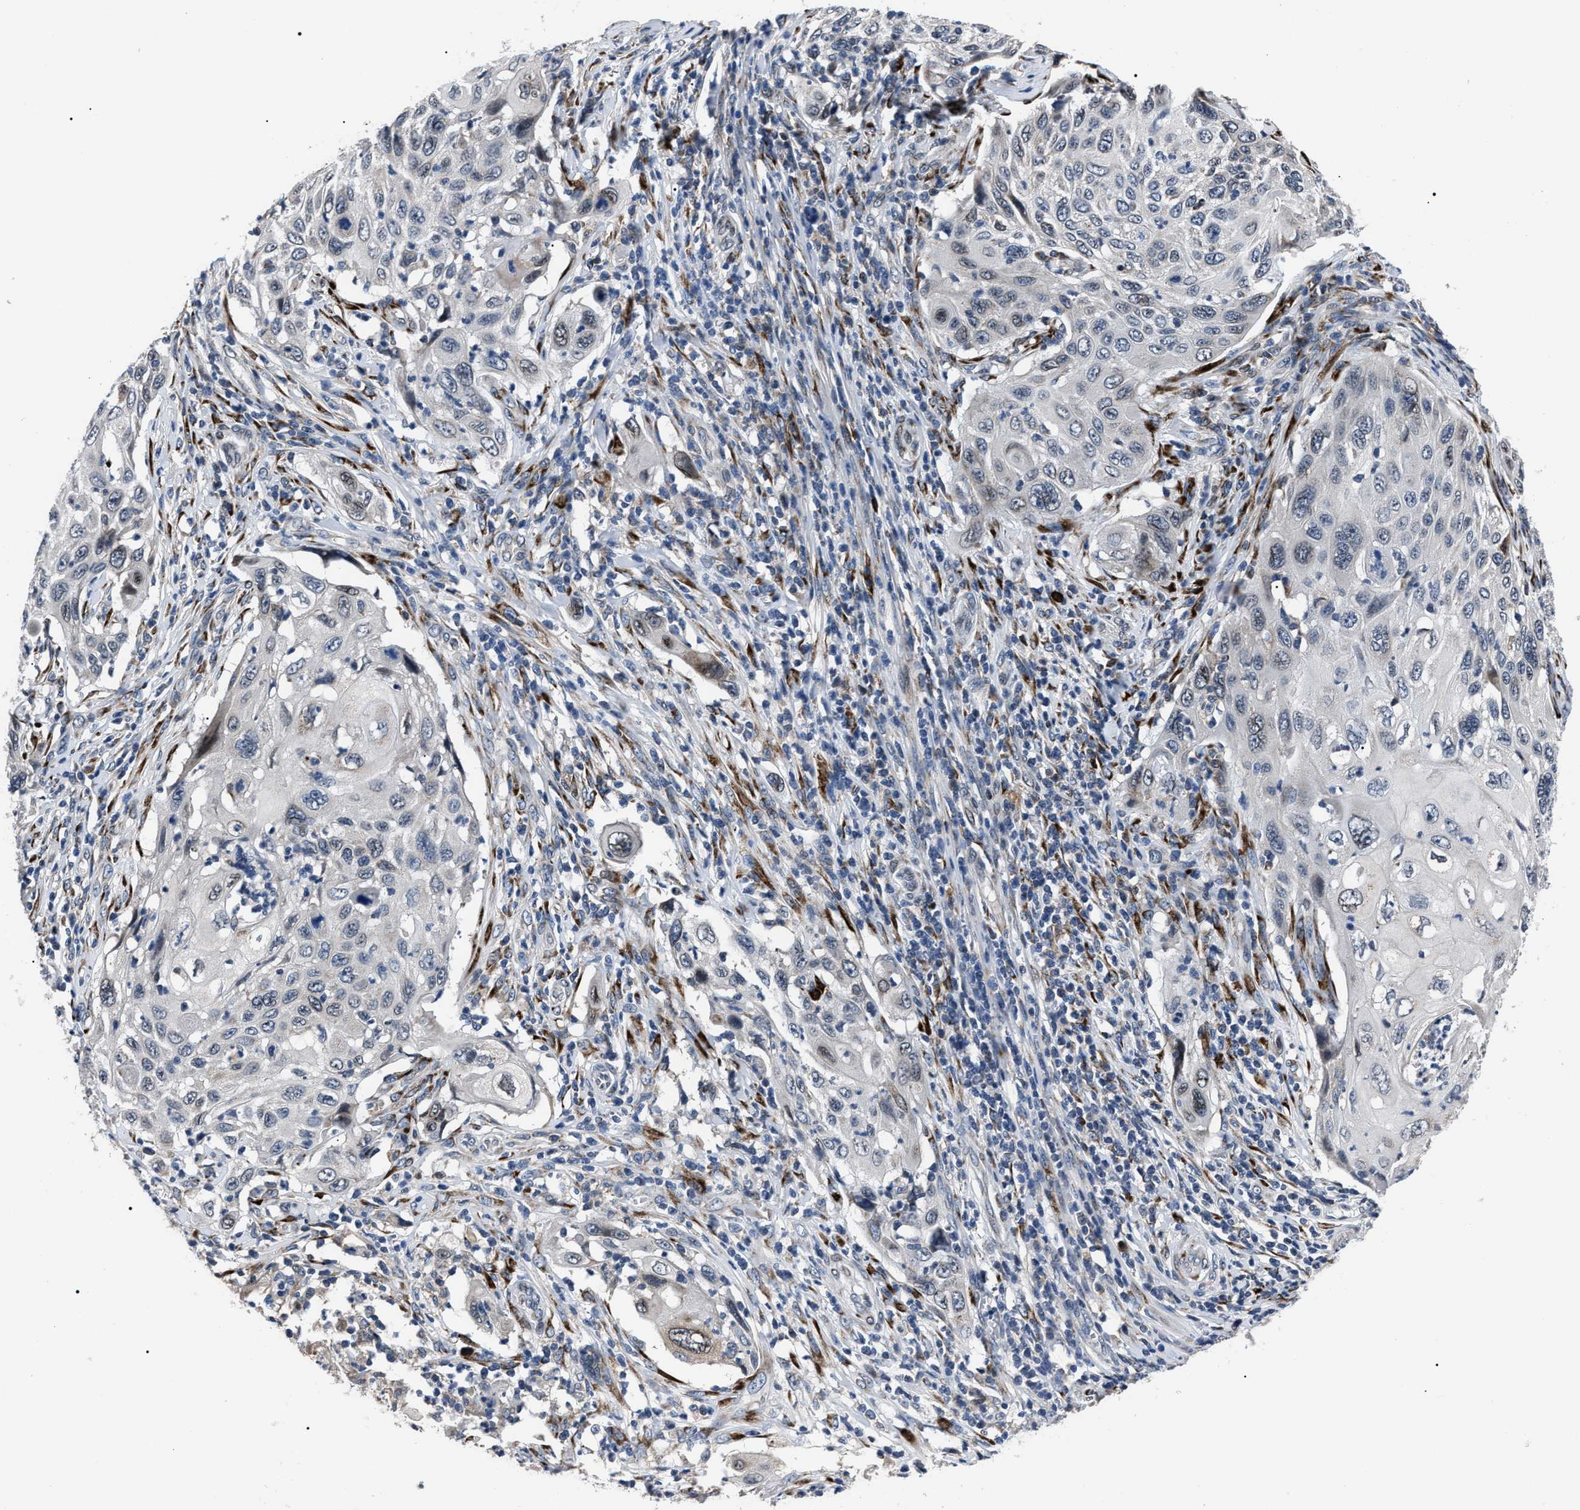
{"staining": {"intensity": "negative", "quantity": "none", "location": "none"}, "tissue": "cervical cancer", "cell_type": "Tumor cells", "image_type": "cancer", "snomed": [{"axis": "morphology", "description": "Squamous cell carcinoma, NOS"}, {"axis": "topography", "description": "Cervix"}], "caption": "Tumor cells are negative for brown protein staining in squamous cell carcinoma (cervical).", "gene": "LRRC14", "patient": {"sex": "female", "age": 70}}